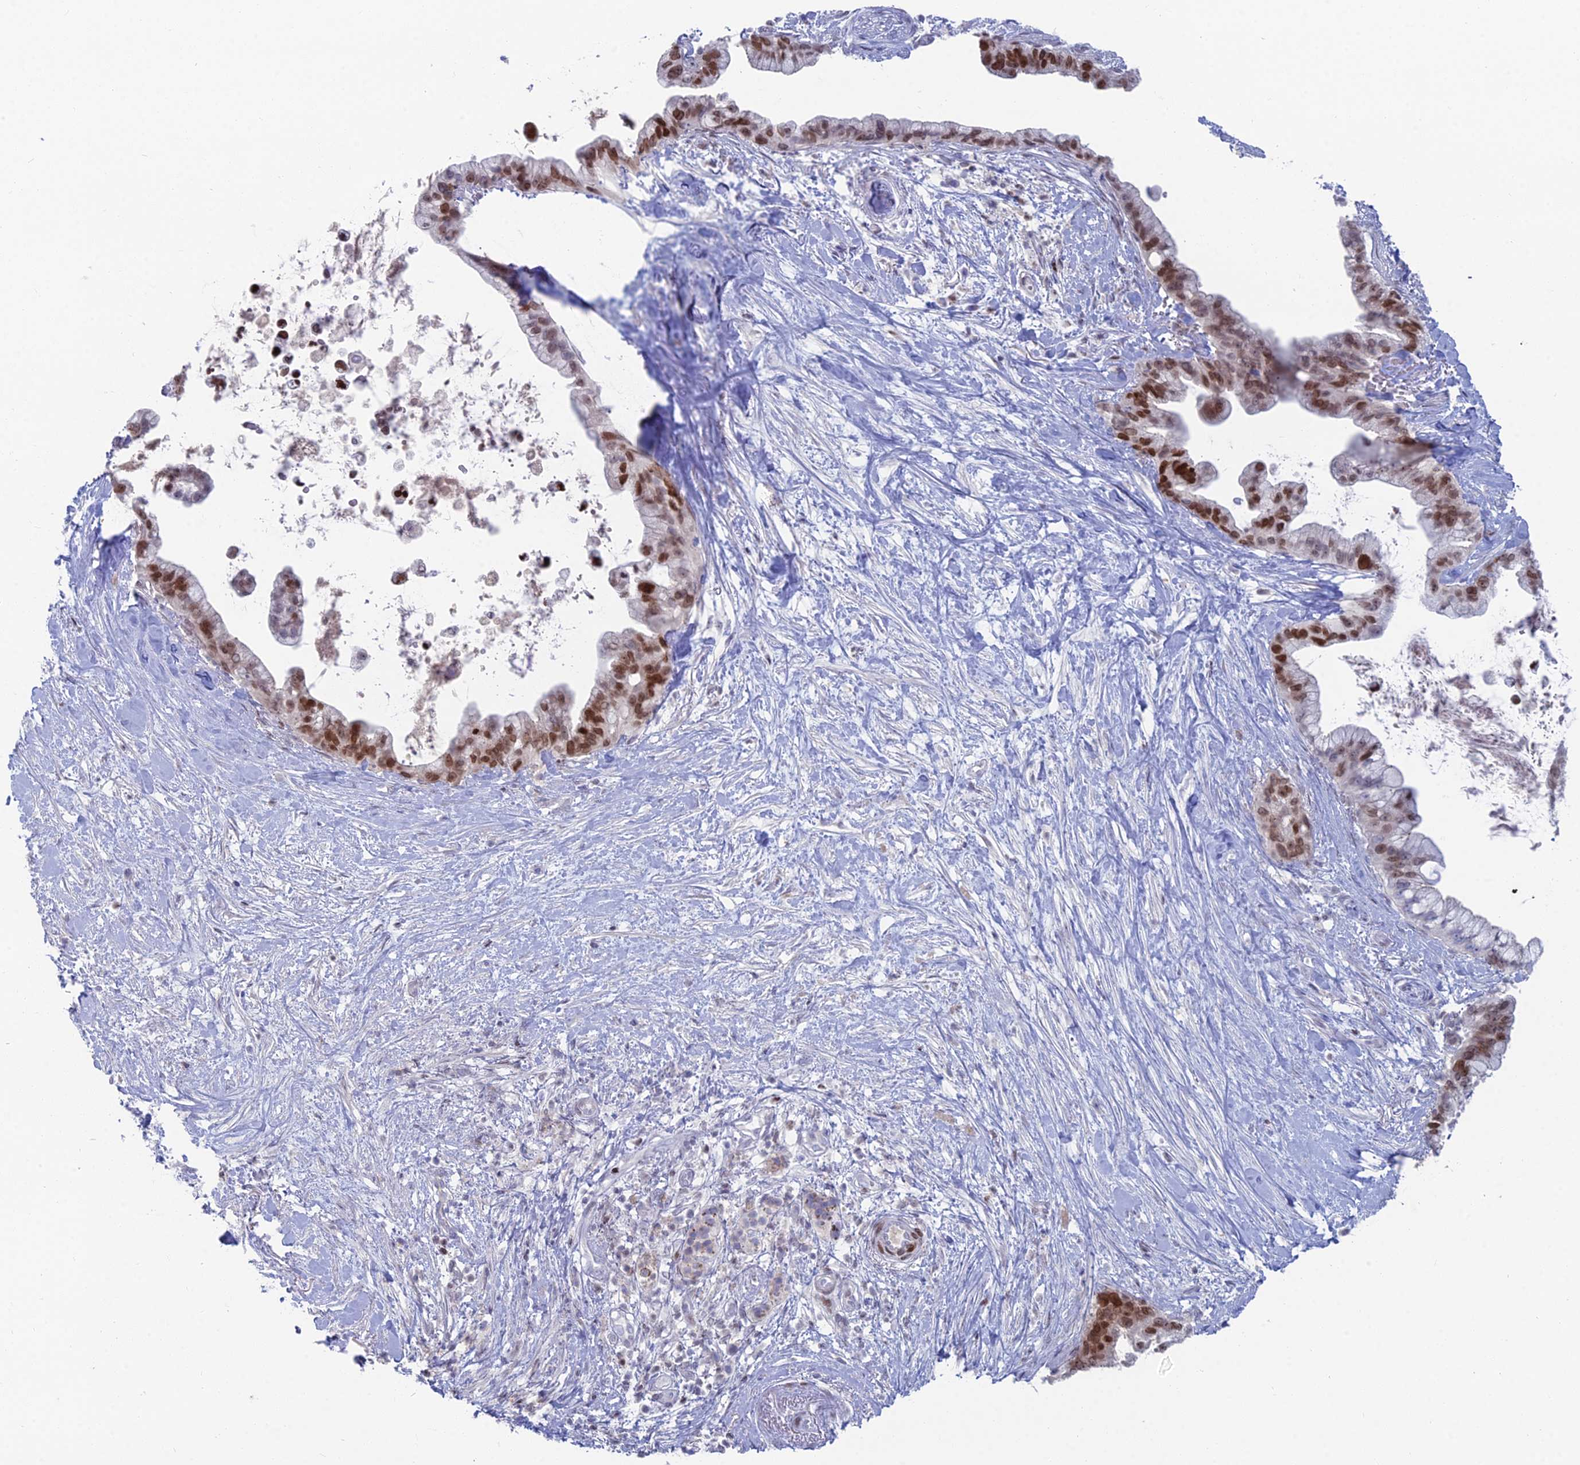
{"staining": {"intensity": "moderate", "quantity": ">75%", "location": "nuclear"}, "tissue": "pancreatic cancer", "cell_type": "Tumor cells", "image_type": "cancer", "snomed": [{"axis": "morphology", "description": "Adenocarcinoma, NOS"}, {"axis": "topography", "description": "Pancreas"}], "caption": "Immunohistochemistry staining of pancreatic adenocarcinoma, which exhibits medium levels of moderate nuclear expression in approximately >75% of tumor cells indicating moderate nuclear protein positivity. The staining was performed using DAB (3,3'-diaminobenzidine) (brown) for protein detection and nuclei were counterstained in hematoxylin (blue).", "gene": "CERS6", "patient": {"sex": "female", "age": 83}}